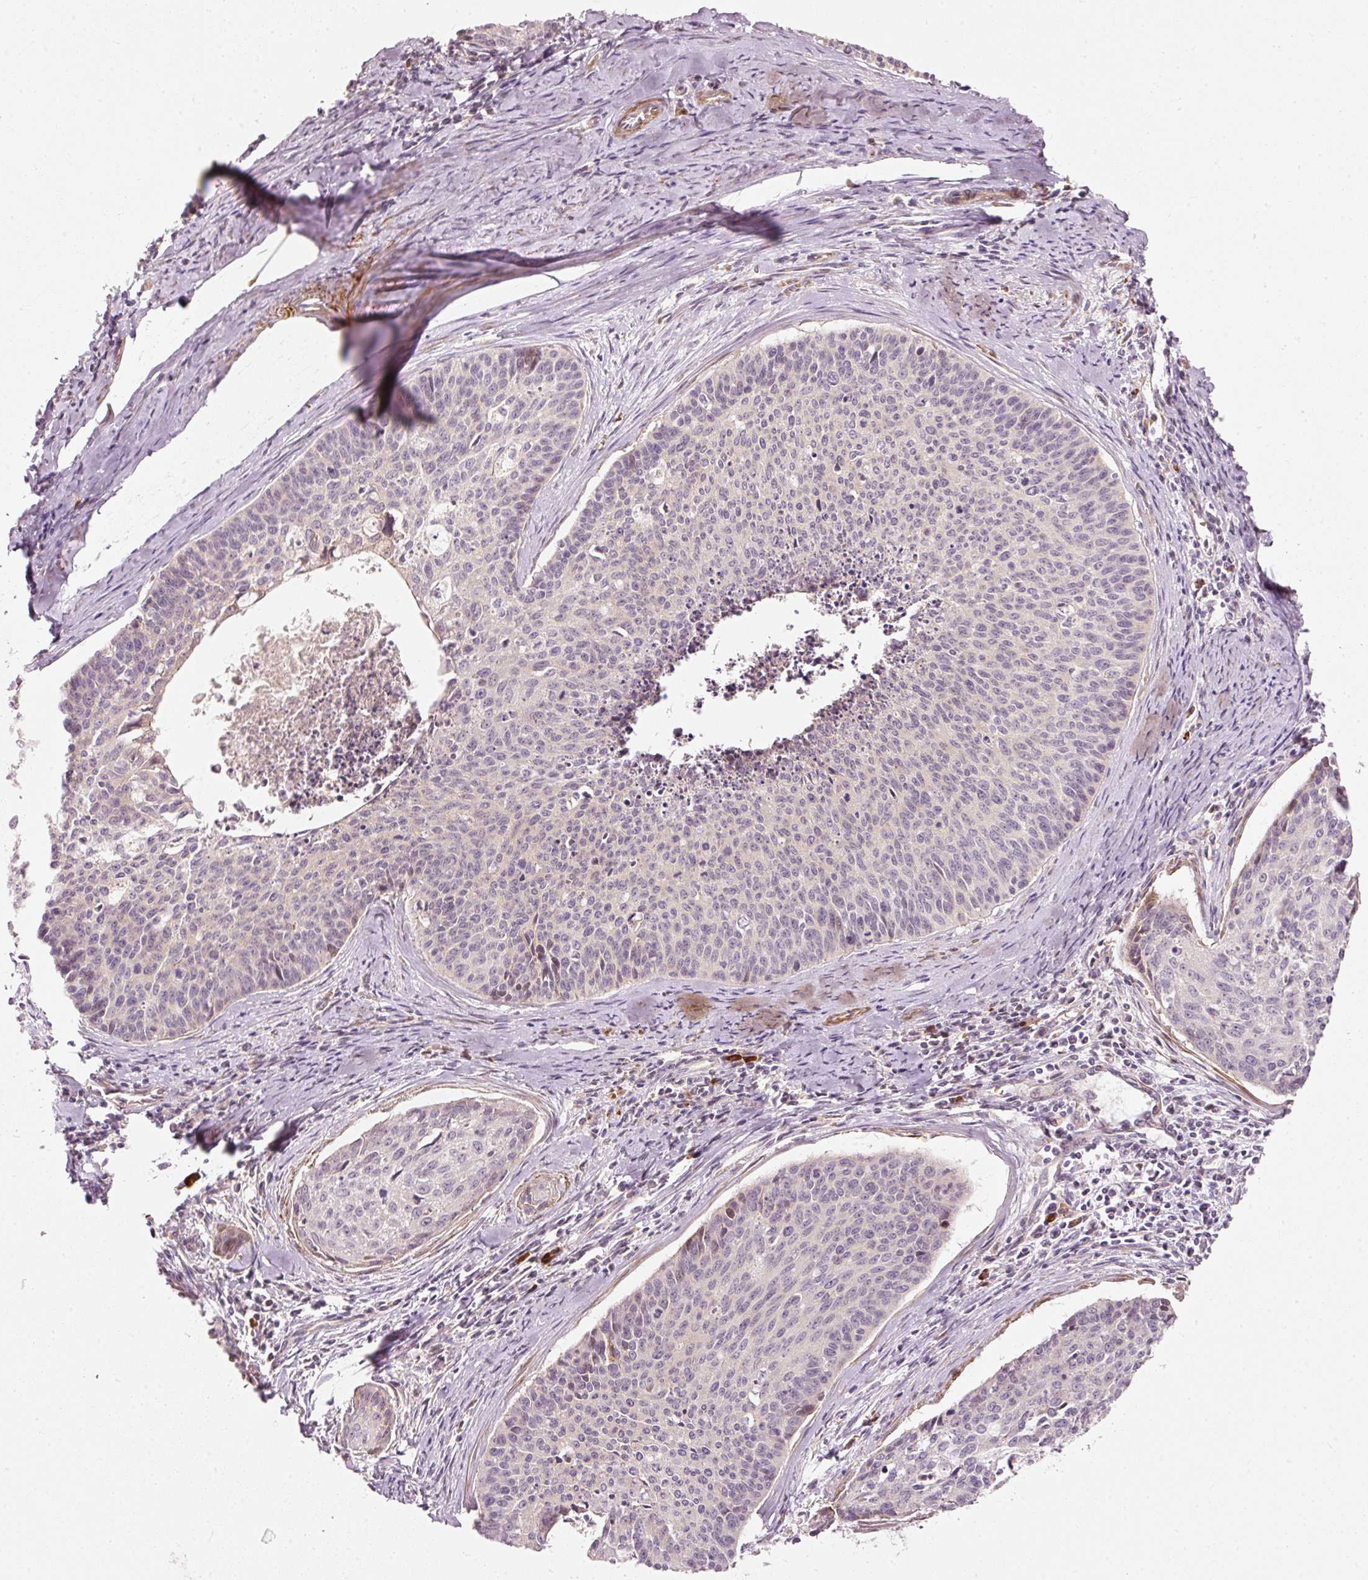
{"staining": {"intensity": "negative", "quantity": "none", "location": "none"}, "tissue": "cervical cancer", "cell_type": "Tumor cells", "image_type": "cancer", "snomed": [{"axis": "morphology", "description": "Squamous cell carcinoma, NOS"}, {"axis": "topography", "description": "Cervix"}], "caption": "A photomicrograph of human cervical cancer (squamous cell carcinoma) is negative for staining in tumor cells. Brightfield microscopy of immunohistochemistry stained with DAB (3,3'-diaminobenzidine) (brown) and hematoxylin (blue), captured at high magnification.", "gene": "KCNQ1", "patient": {"sex": "female", "age": 55}}